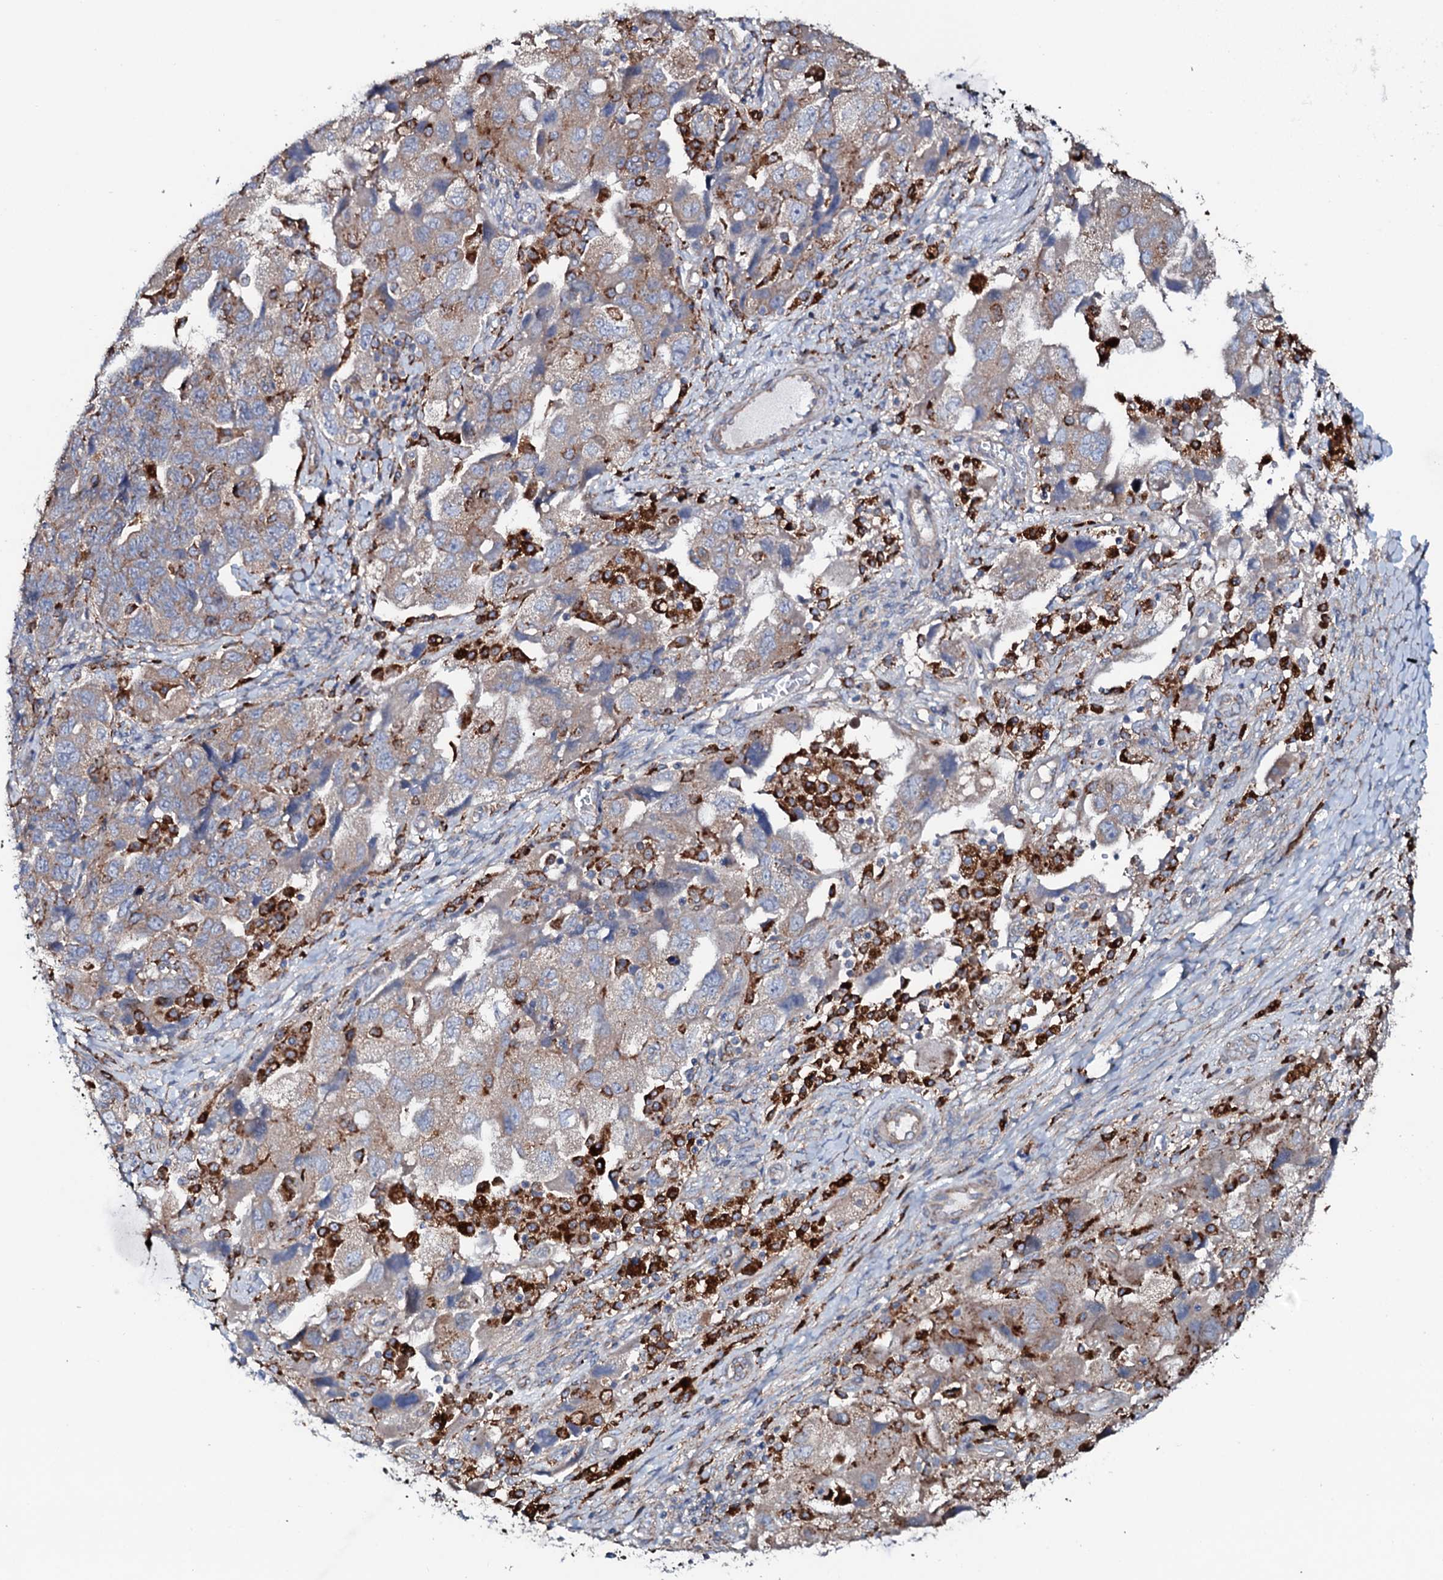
{"staining": {"intensity": "moderate", "quantity": "25%-75%", "location": "cytoplasmic/membranous"}, "tissue": "ovarian cancer", "cell_type": "Tumor cells", "image_type": "cancer", "snomed": [{"axis": "morphology", "description": "Carcinoma, NOS"}, {"axis": "morphology", "description": "Cystadenocarcinoma, serous, NOS"}, {"axis": "topography", "description": "Ovary"}], "caption": "This micrograph demonstrates immunohistochemistry (IHC) staining of carcinoma (ovarian), with medium moderate cytoplasmic/membranous expression in about 25%-75% of tumor cells.", "gene": "P2RX4", "patient": {"sex": "female", "age": 69}}